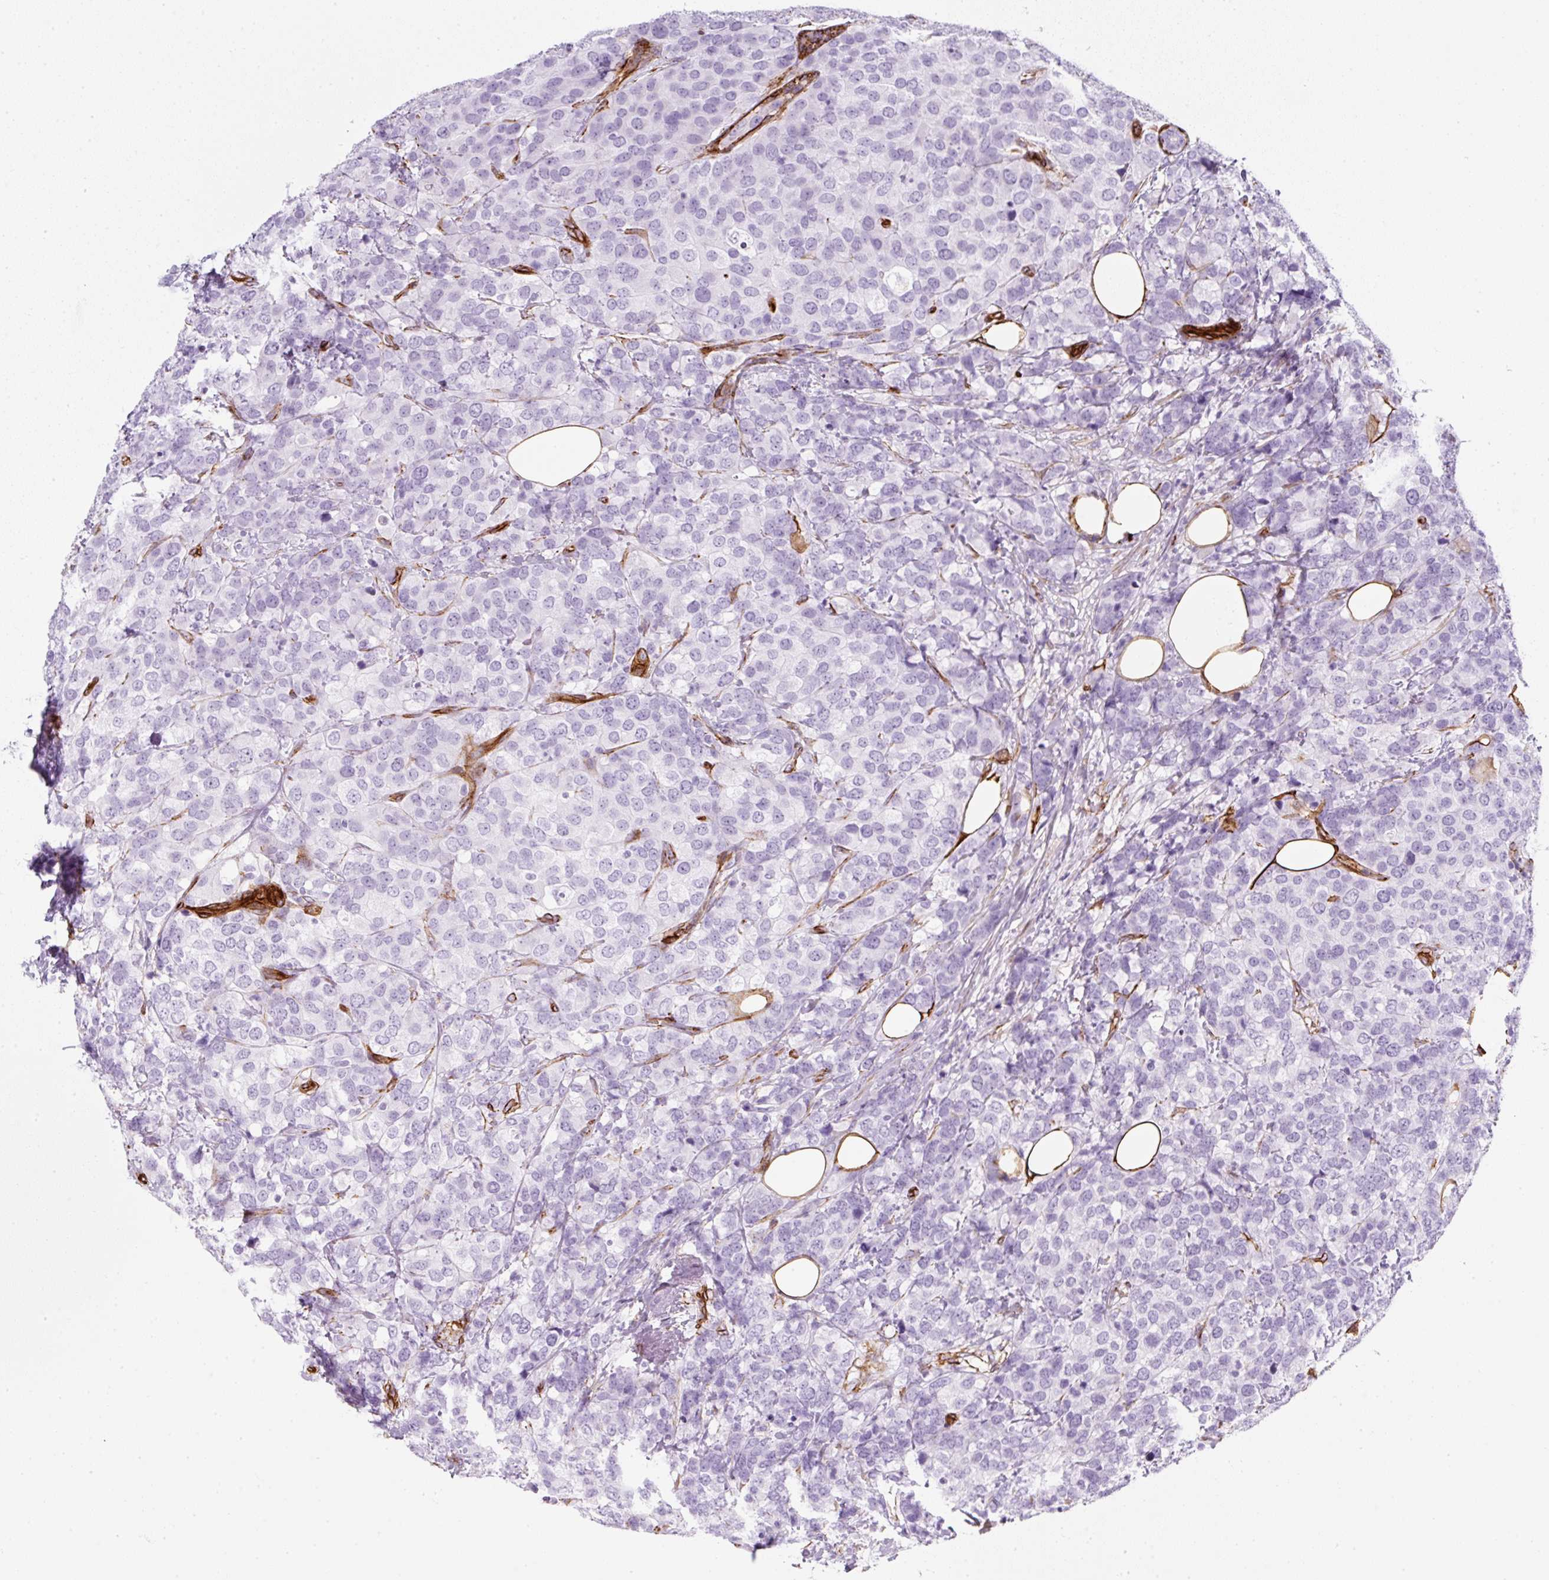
{"staining": {"intensity": "negative", "quantity": "none", "location": "none"}, "tissue": "breast cancer", "cell_type": "Tumor cells", "image_type": "cancer", "snomed": [{"axis": "morphology", "description": "Lobular carcinoma"}, {"axis": "topography", "description": "Breast"}], "caption": "Immunohistochemistry histopathology image of neoplastic tissue: human breast lobular carcinoma stained with DAB (3,3'-diaminobenzidine) reveals no significant protein staining in tumor cells. The staining was performed using DAB to visualize the protein expression in brown, while the nuclei were stained in blue with hematoxylin (Magnification: 20x).", "gene": "CAVIN3", "patient": {"sex": "female", "age": 59}}